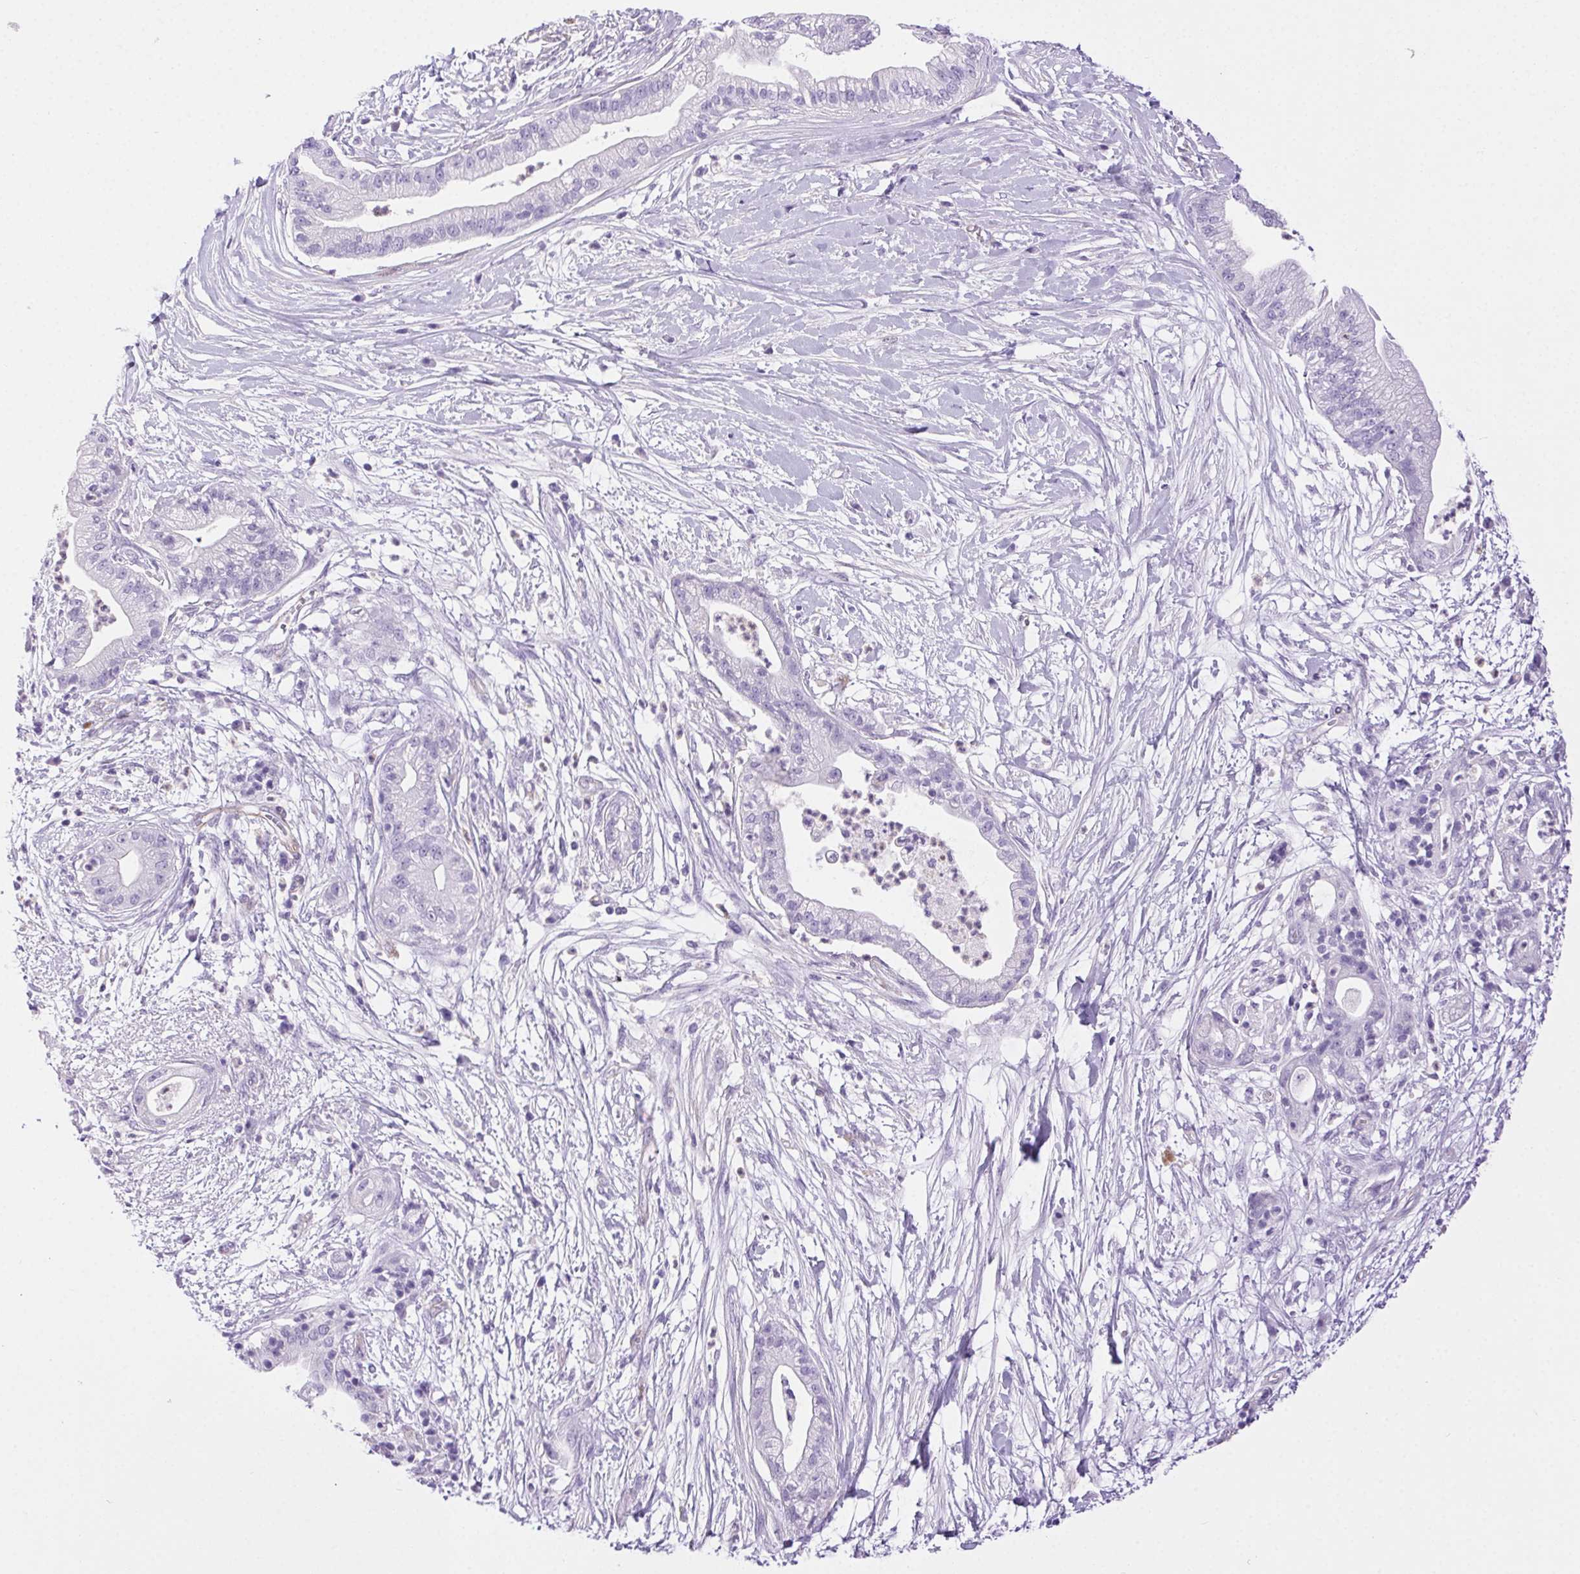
{"staining": {"intensity": "negative", "quantity": "none", "location": "none"}, "tissue": "pancreatic cancer", "cell_type": "Tumor cells", "image_type": "cancer", "snomed": [{"axis": "morphology", "description": "Normal tissue, NOS"}, {"axis": "morphology", "description": "Adenocarcinoma, NOS"}, {"axis": "topography", "description": "Lymph node"}, {"axis": "topography", "description": "Pancreas"}], "caption": "Image shows no significant protein positivity in tumor cells of pancreatic cancer (adenocarcinoma).", "gene": "SHCBP1L", "patient": {"sex": "female", "age": 58}}